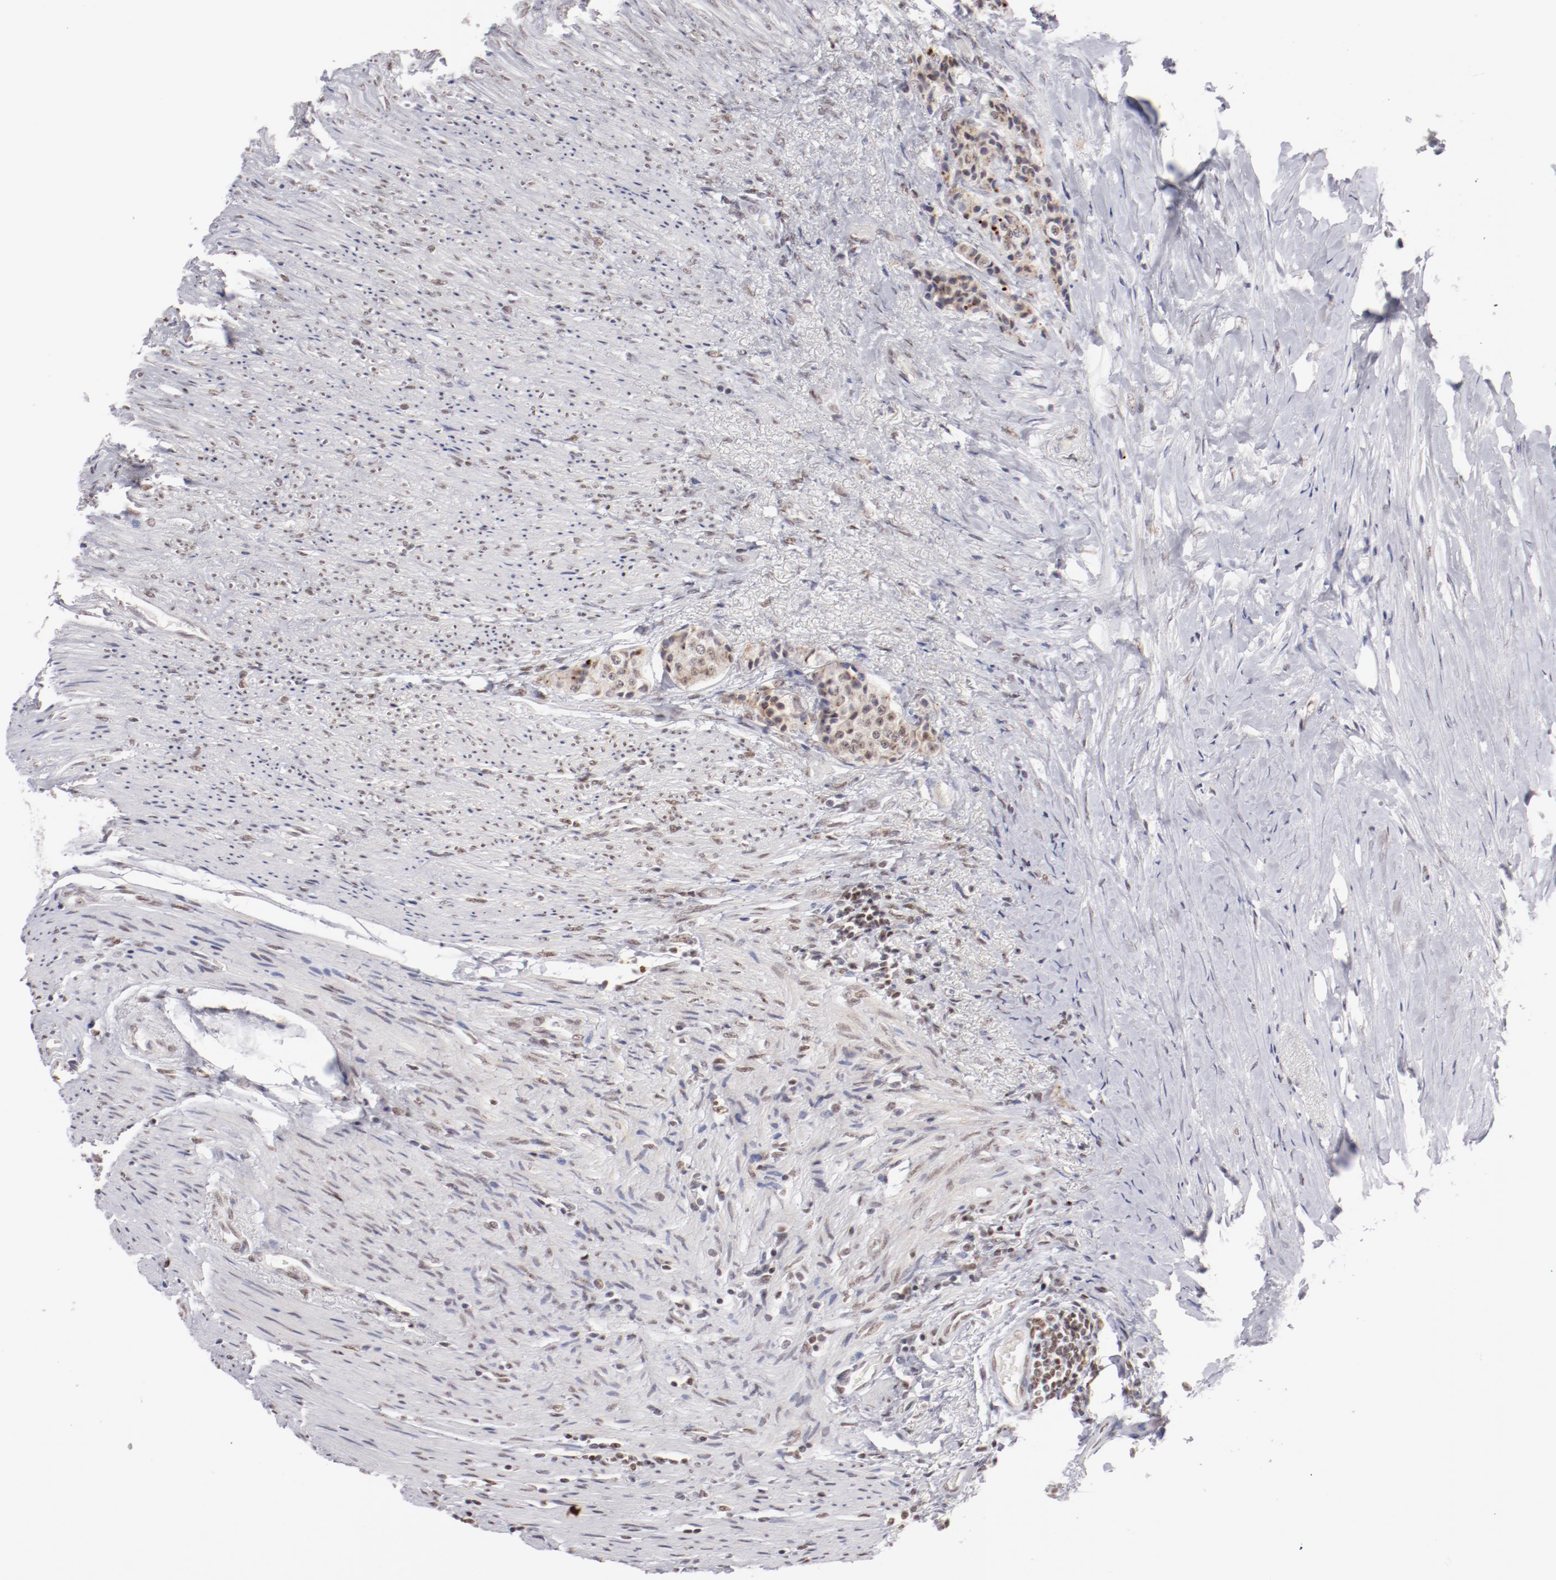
{"staining": {"intensity": "weak", "quantity": ">75%", "location": "cytoplasmic/membranous,nuclear"}, "tissue": "carcinoid", "cell_type": "Tumor cells", "image_type": "cancer", "snomed": [{"axis": "morphology", "description": "Carcinoid, malignant, NOS"}, {"axis": "topography", "description": "Colon"}], "caption": "High-magnification brightfield microscopy of carcinoid stained with DAB (3,3'-diaminobenzidine) (brown) and counterstained with hematoxylin (blue). tumor cells exhibit weak cytoplasmic/membranous and nuclear expression is present in about>75% of cells.", "gene": "TFAP4", "patient": {"sex": "female", "age": 61}}